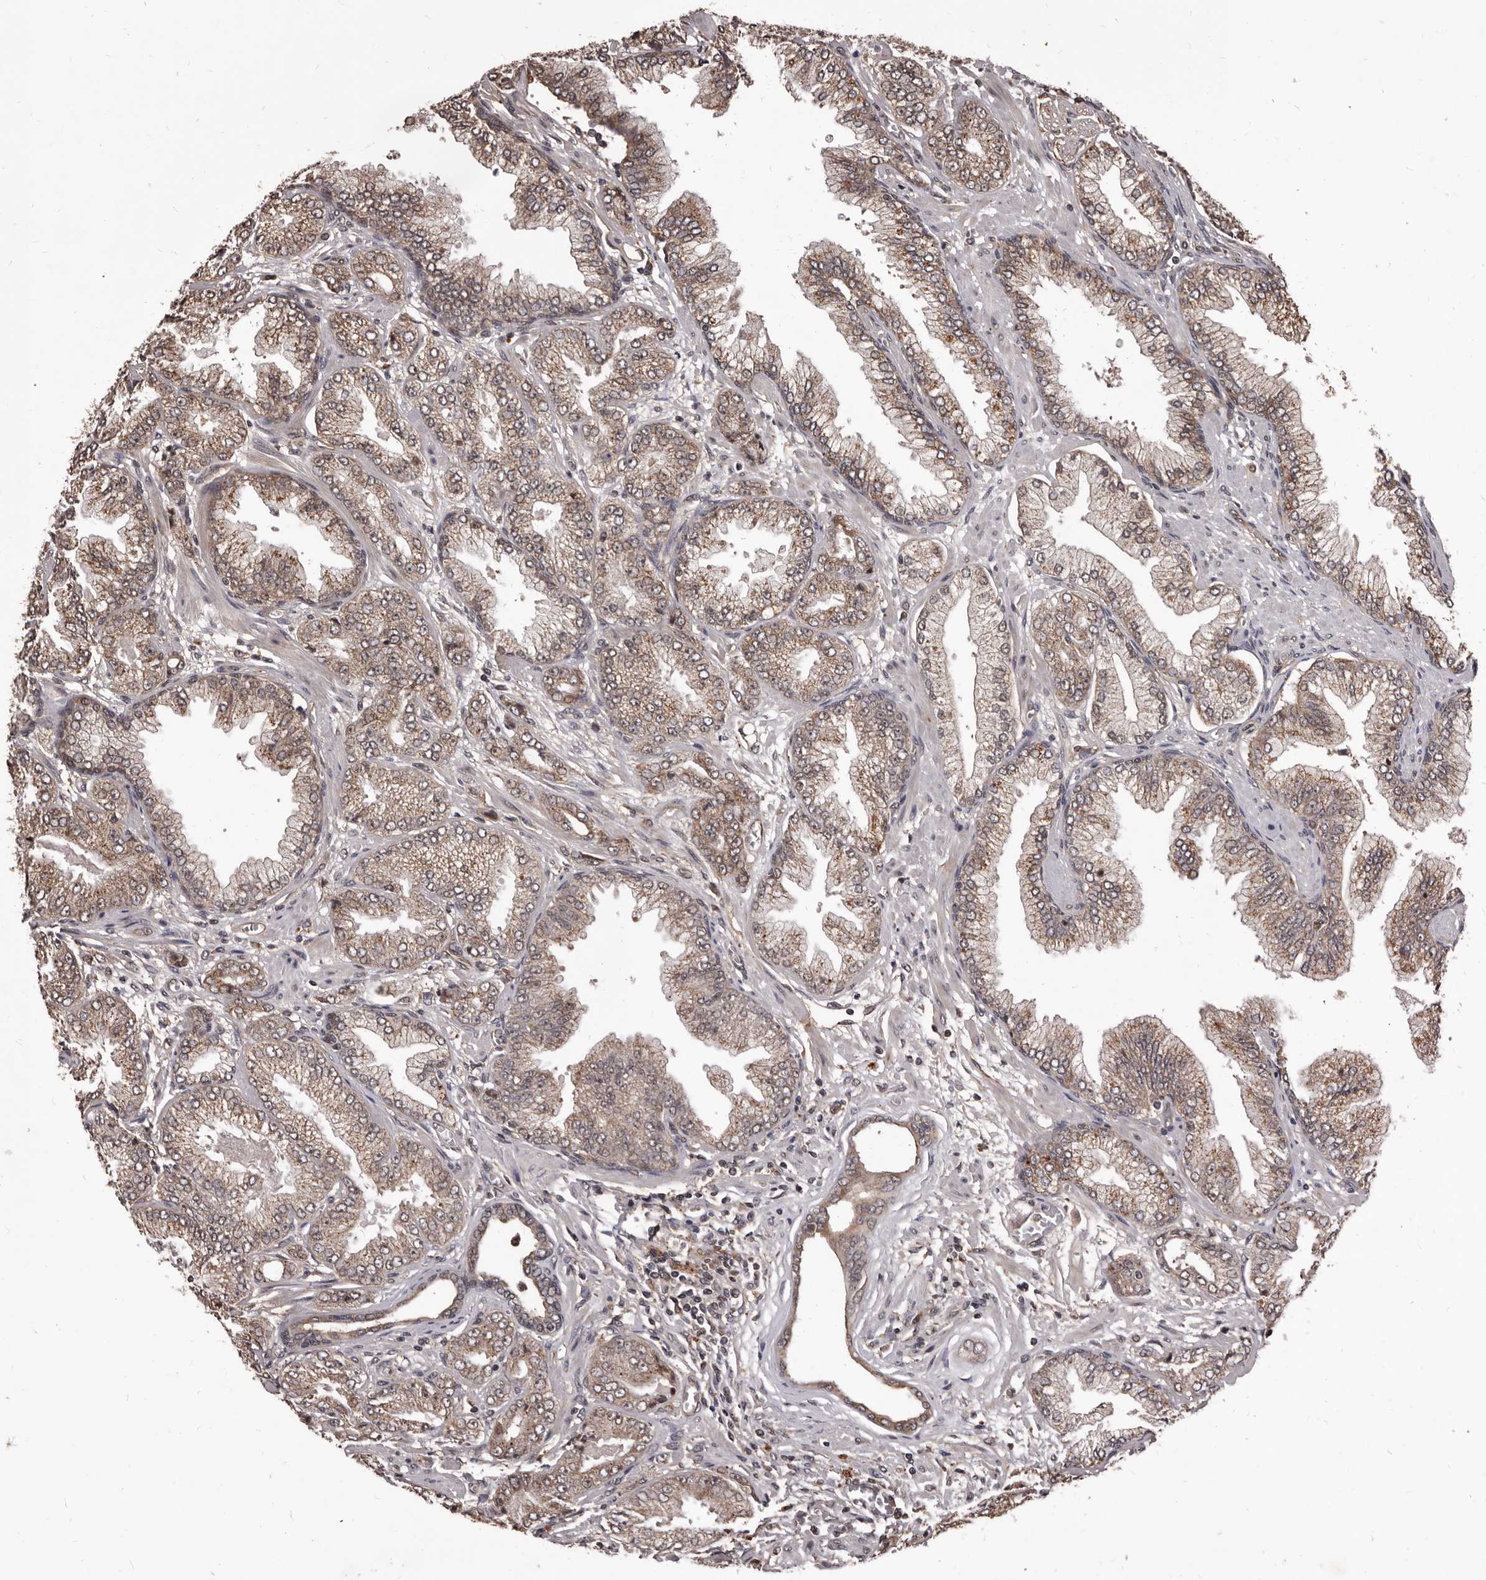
{"staining": {"intensity": "moderate", "quantity": ">75%", "location": "cytoplasmic/membranous"}, "tissue": "prostate cancer", "cell_type": "Tumor cells", "image_type": "cancer", "snomed": [{"axis": "morphology", "description": "Adenocarcinoma, High grade"}, {"axis": "topography", "description": "Prostate"}], "caption": "Immunohistochemistry (IHC) photomicrograph of human prostate cancer (high-grade adenocarcinoma) stained for a protein (brown), which exhibits medium levels of moderate cytoplasmic/membranous staining in about >75% of tumor cells.", "gene": "AHR", "patient": {"sex": "male", "age": 71}}